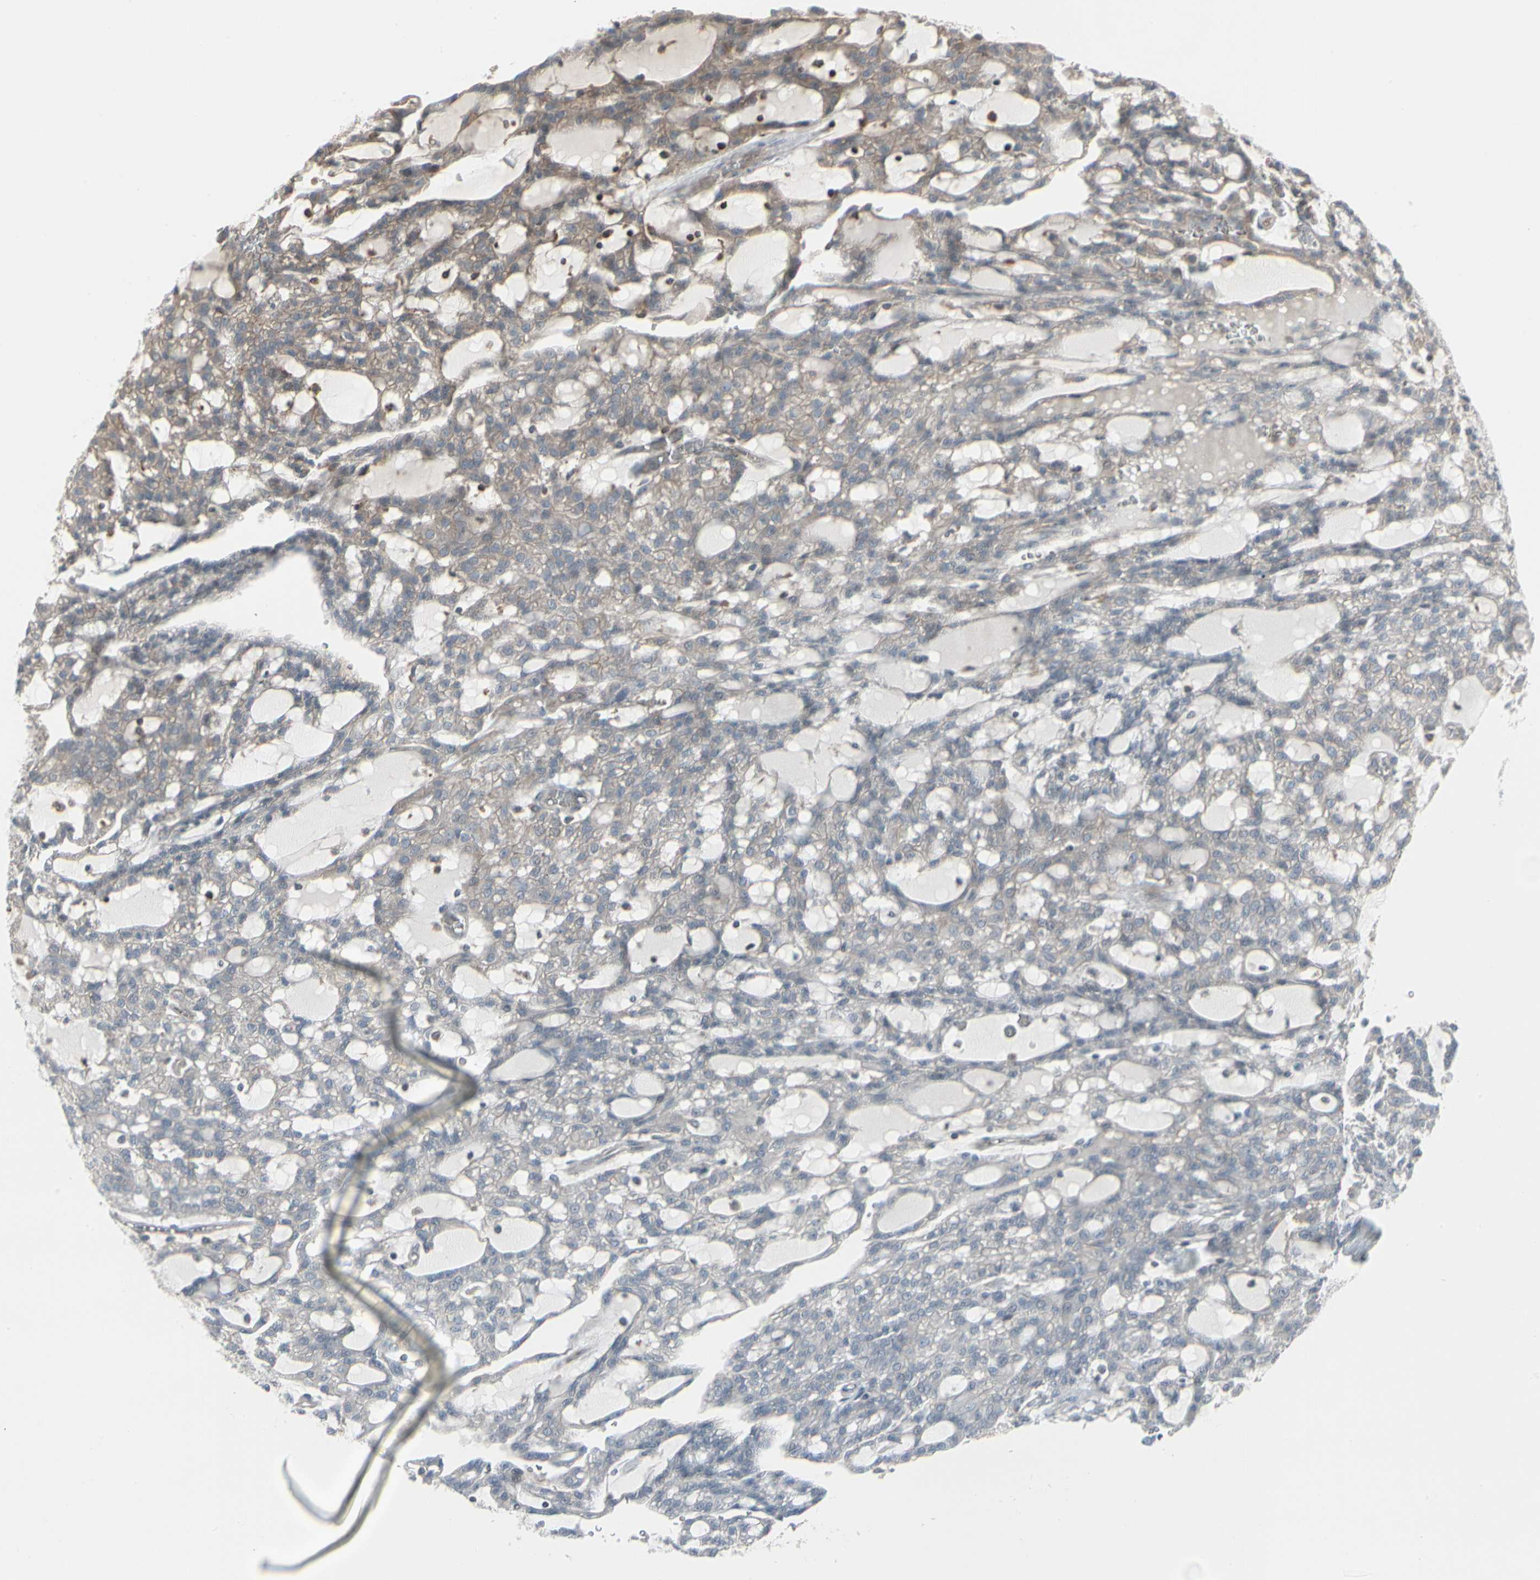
{"staining": {"intensity": "weak", "quantity": "25%-75%", "location": "cytoplasmic/membranous"}, "tissue": "renal cancer", "cell_type": "Tumor cells", "image_type": "cancer", "snomed": [{"axis": "morphology", "description": "Adenocarcinoma, NOS"}, {"axis": "topography", "description": "Kidney"}], "caption": "Immunohistochemical staining of renal cancer (adenocarcinoma) demonstrates weak cytoplasmic/membranous protein positivity in approximately 25%-75% of tumor cells.", "gene": "EPS15", "patient": {"sex": "male", "age": 63}}